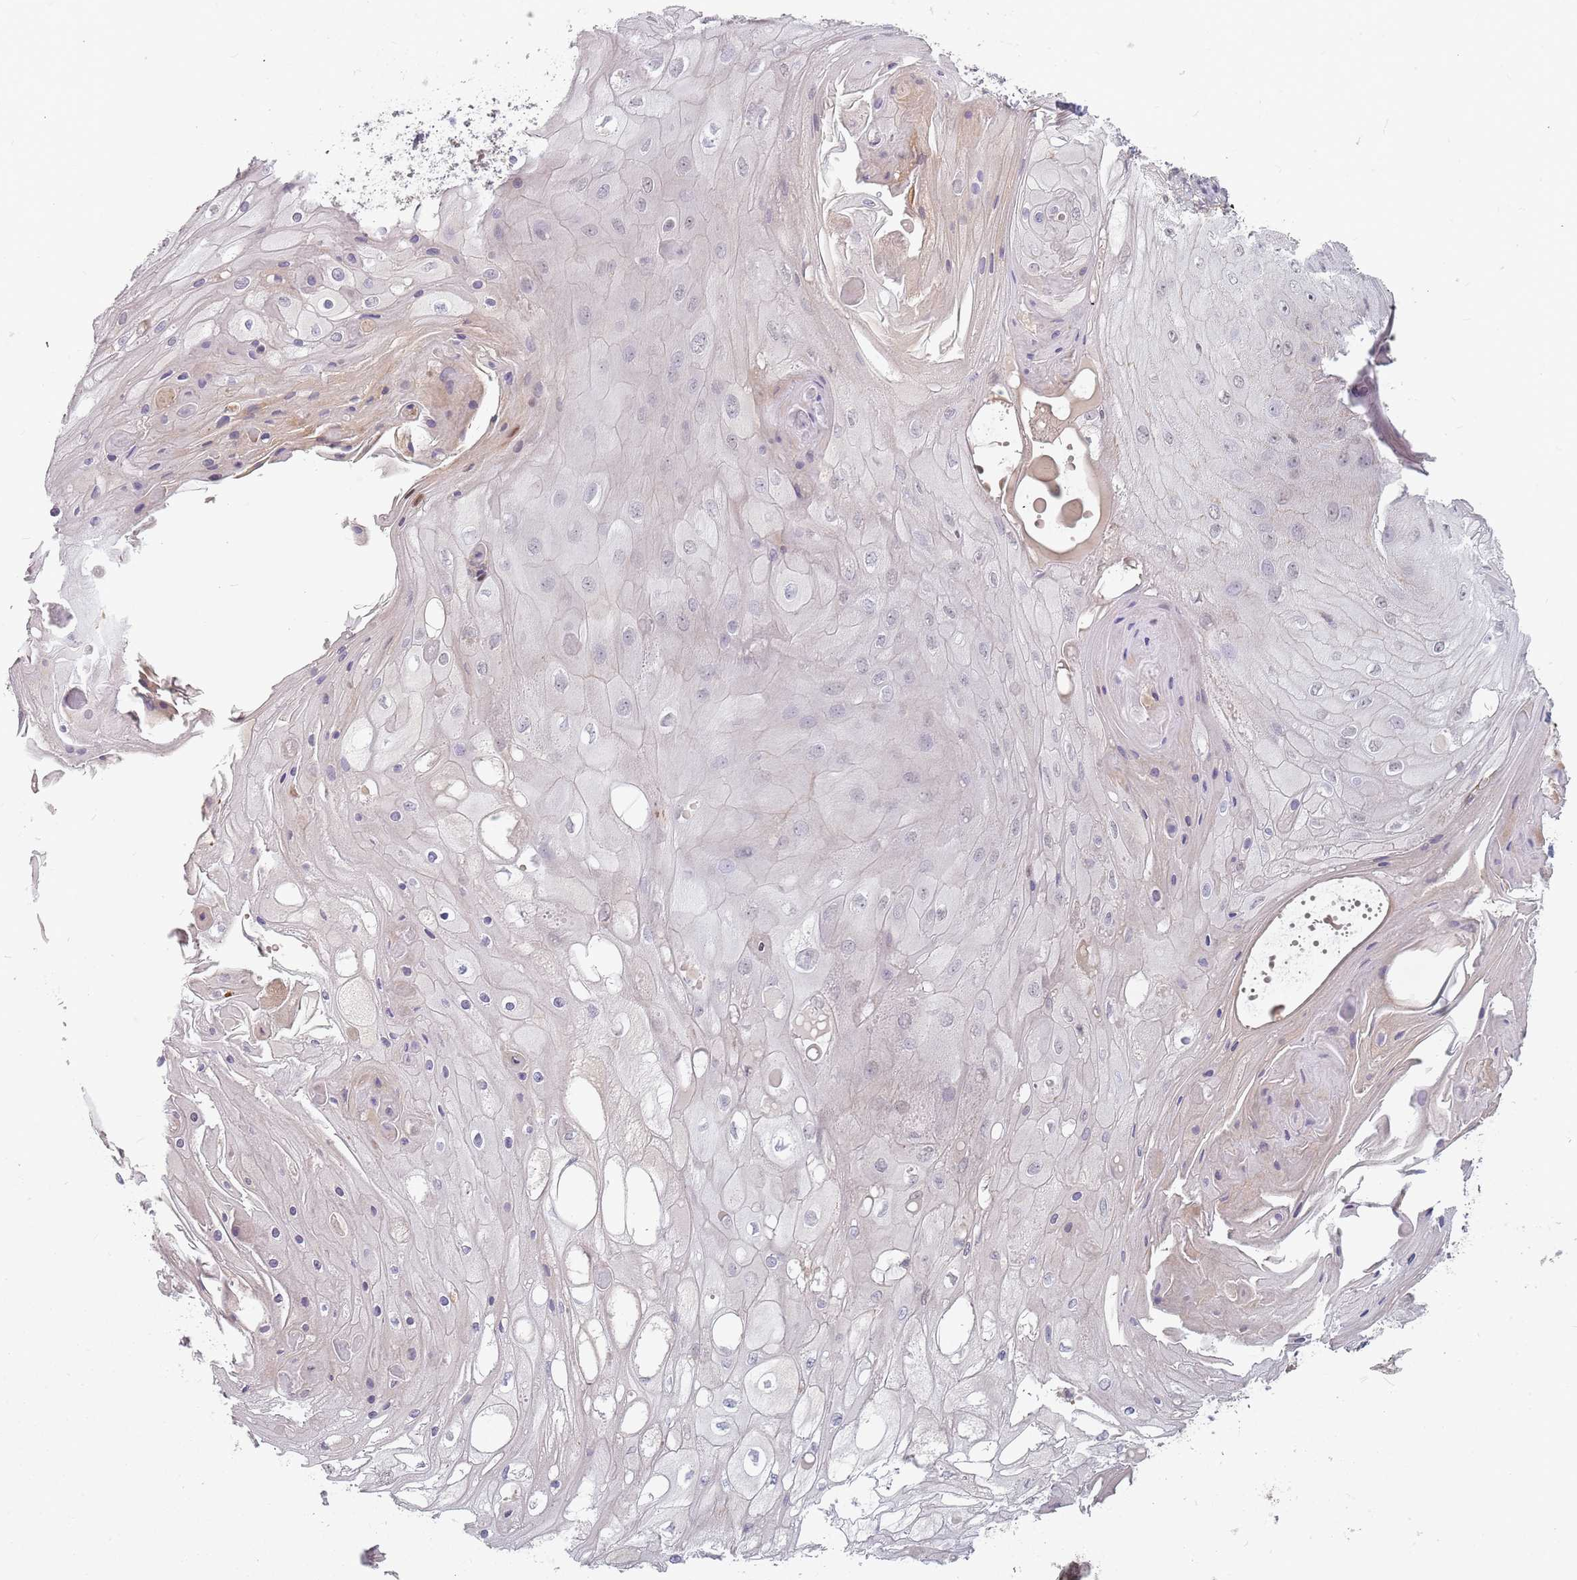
{"staining": {"intensity": "negative", "quantity": "none", "location": "none"}, "tissue": "skin cancer", "cell_type": "Tumor cells", "image_type": "cancer", "snomed": [{"axis": "morphology", "description": "Squamous cell carcinoma, NOS"}, {"axis": "topography", "description": "Skin"}], "caption": "Tumor cells show no significant protein positivity in skin cancer.", "gene": "PPP1R14C", "patient": {"sex": "male", "age": 70}}